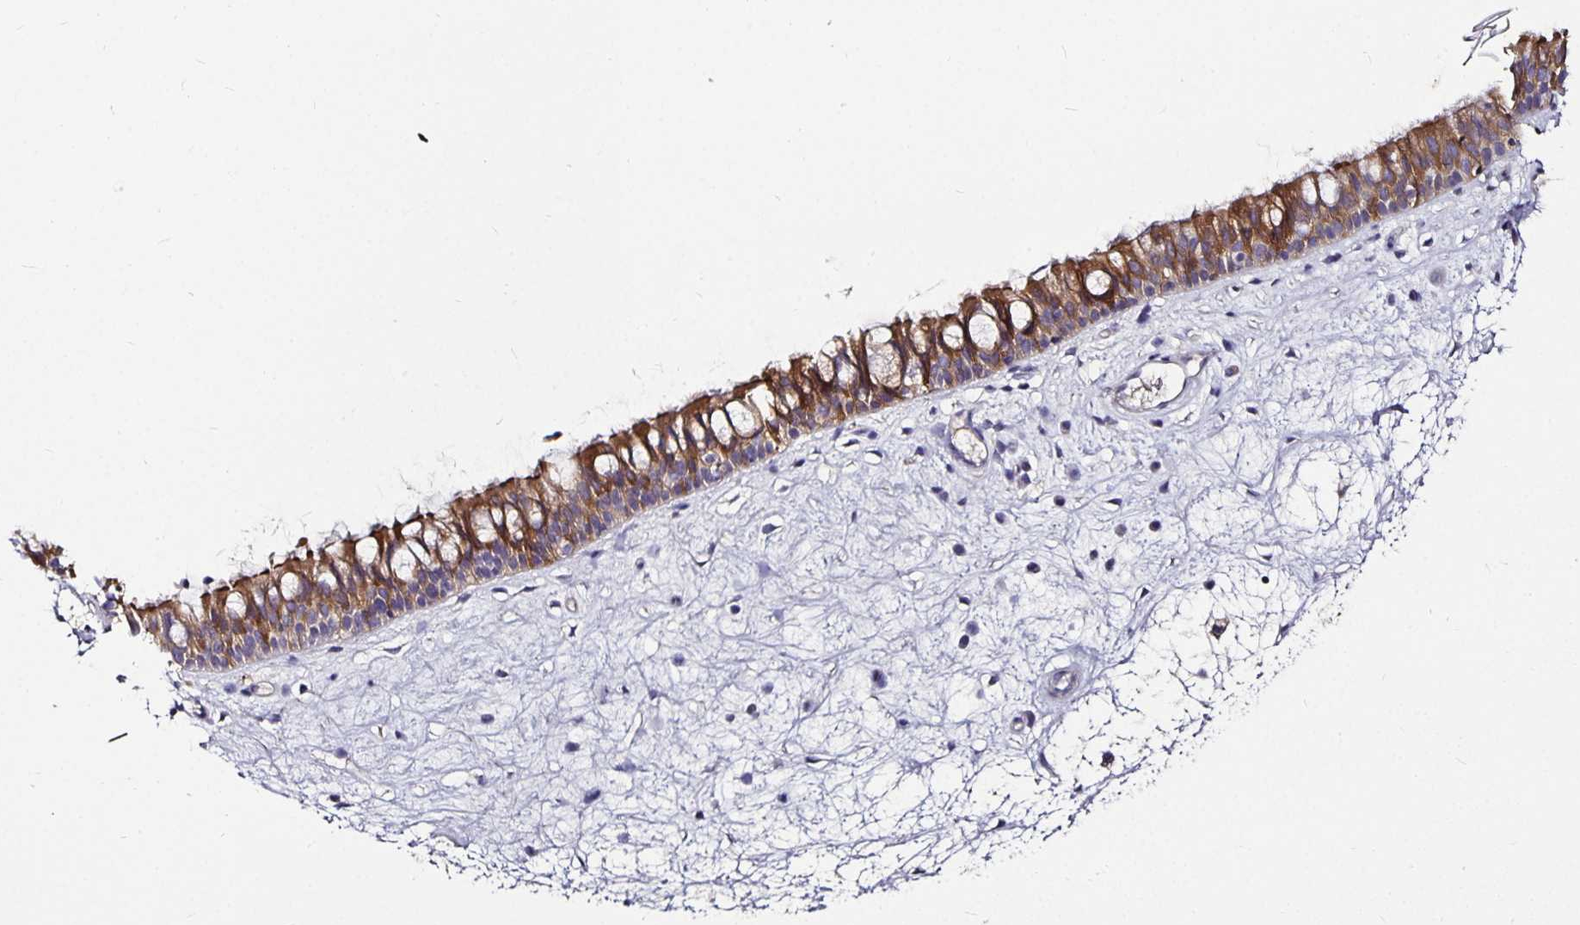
{"staining": {"intensity": "strong", "quantity": "25%-75%", "location": "cytoplasmic/membranous"}, "tissue": "nasopharynx", "cell_type": "Respiratory epithelial cells", "image_type": "normal", "snomed": [{"axis": "morphology", "description": "Normal tissue, NOS"}, {"axis": "topography", "description": "Nasopharynx"}], "caption": "The micrograph exhibits immunohistochemical staining of unremarkable nasopharynx. There is strong cytoplasmic/membranous positivity is appreciated in about 25%-75% of respiratory epithelial cells. (Stains: DAB in brown, nuclei in blue, Microscopy: brightfield microscopy at high magnification).", "gene": "CA12", "patient": {"sex": "male", "age": 69}}